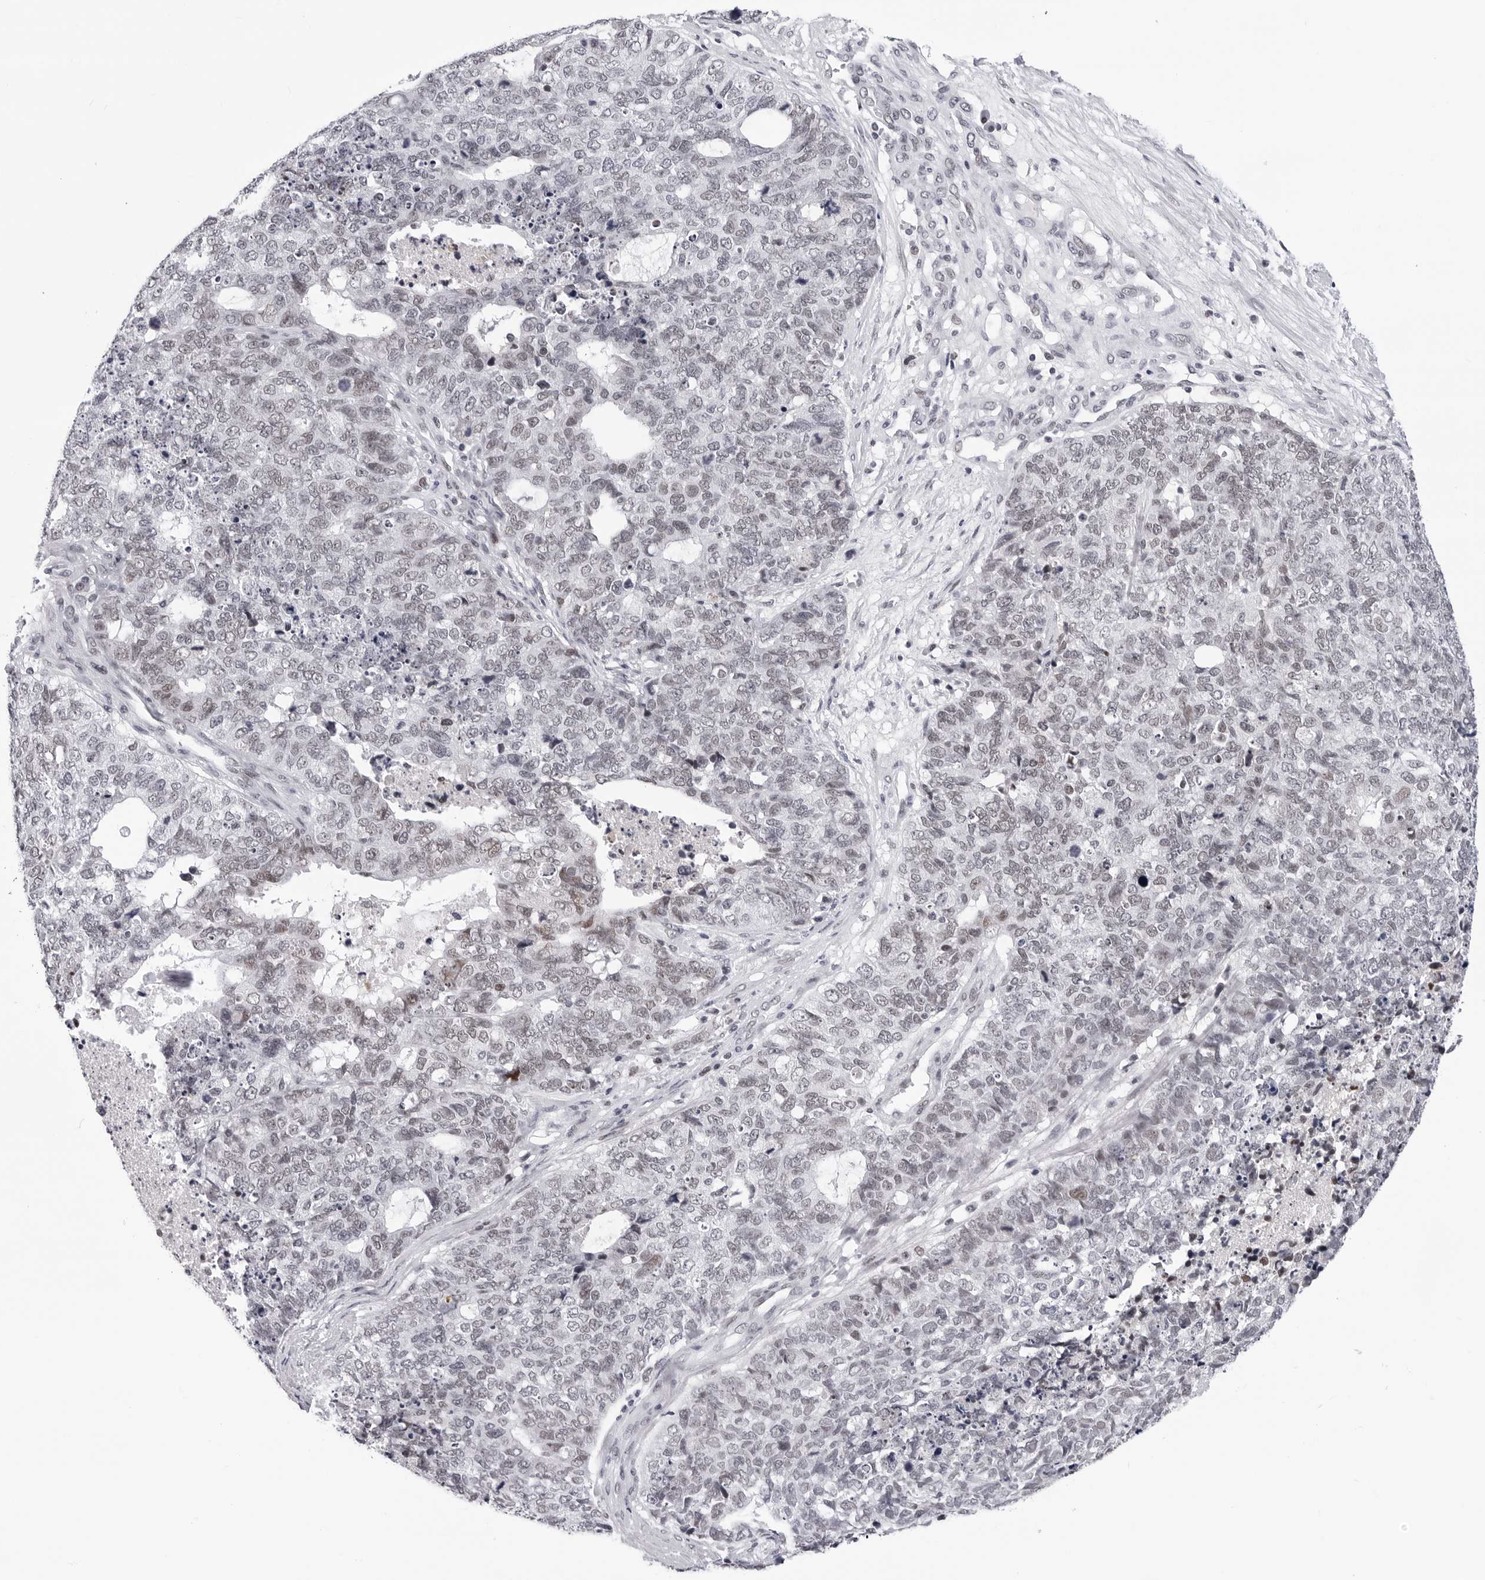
{"staining": {"intensity": "weak", "quantity": "<25%", "location": "nuclear"}, "tissue": "cervical cancer", "cell_type": "Tumor cells", "image_type": "cancer", "snomed": [{"axis": "morphology", "description": "Squamous cell carcinoma, NOS"}, {"axis": "topography", "description": "Cervix"}], "caption": "DAB (3,3'-diaminobenzidine) immunohistochemical staining of cervical squamous cell carcinoma exhibits no significant positivity in tumor cells. (Brightfield microscopy of DAB immunohistochemistry at high magnification).", "gene": "SF3B4", "patient": {"sex": "female", "age": 63}}